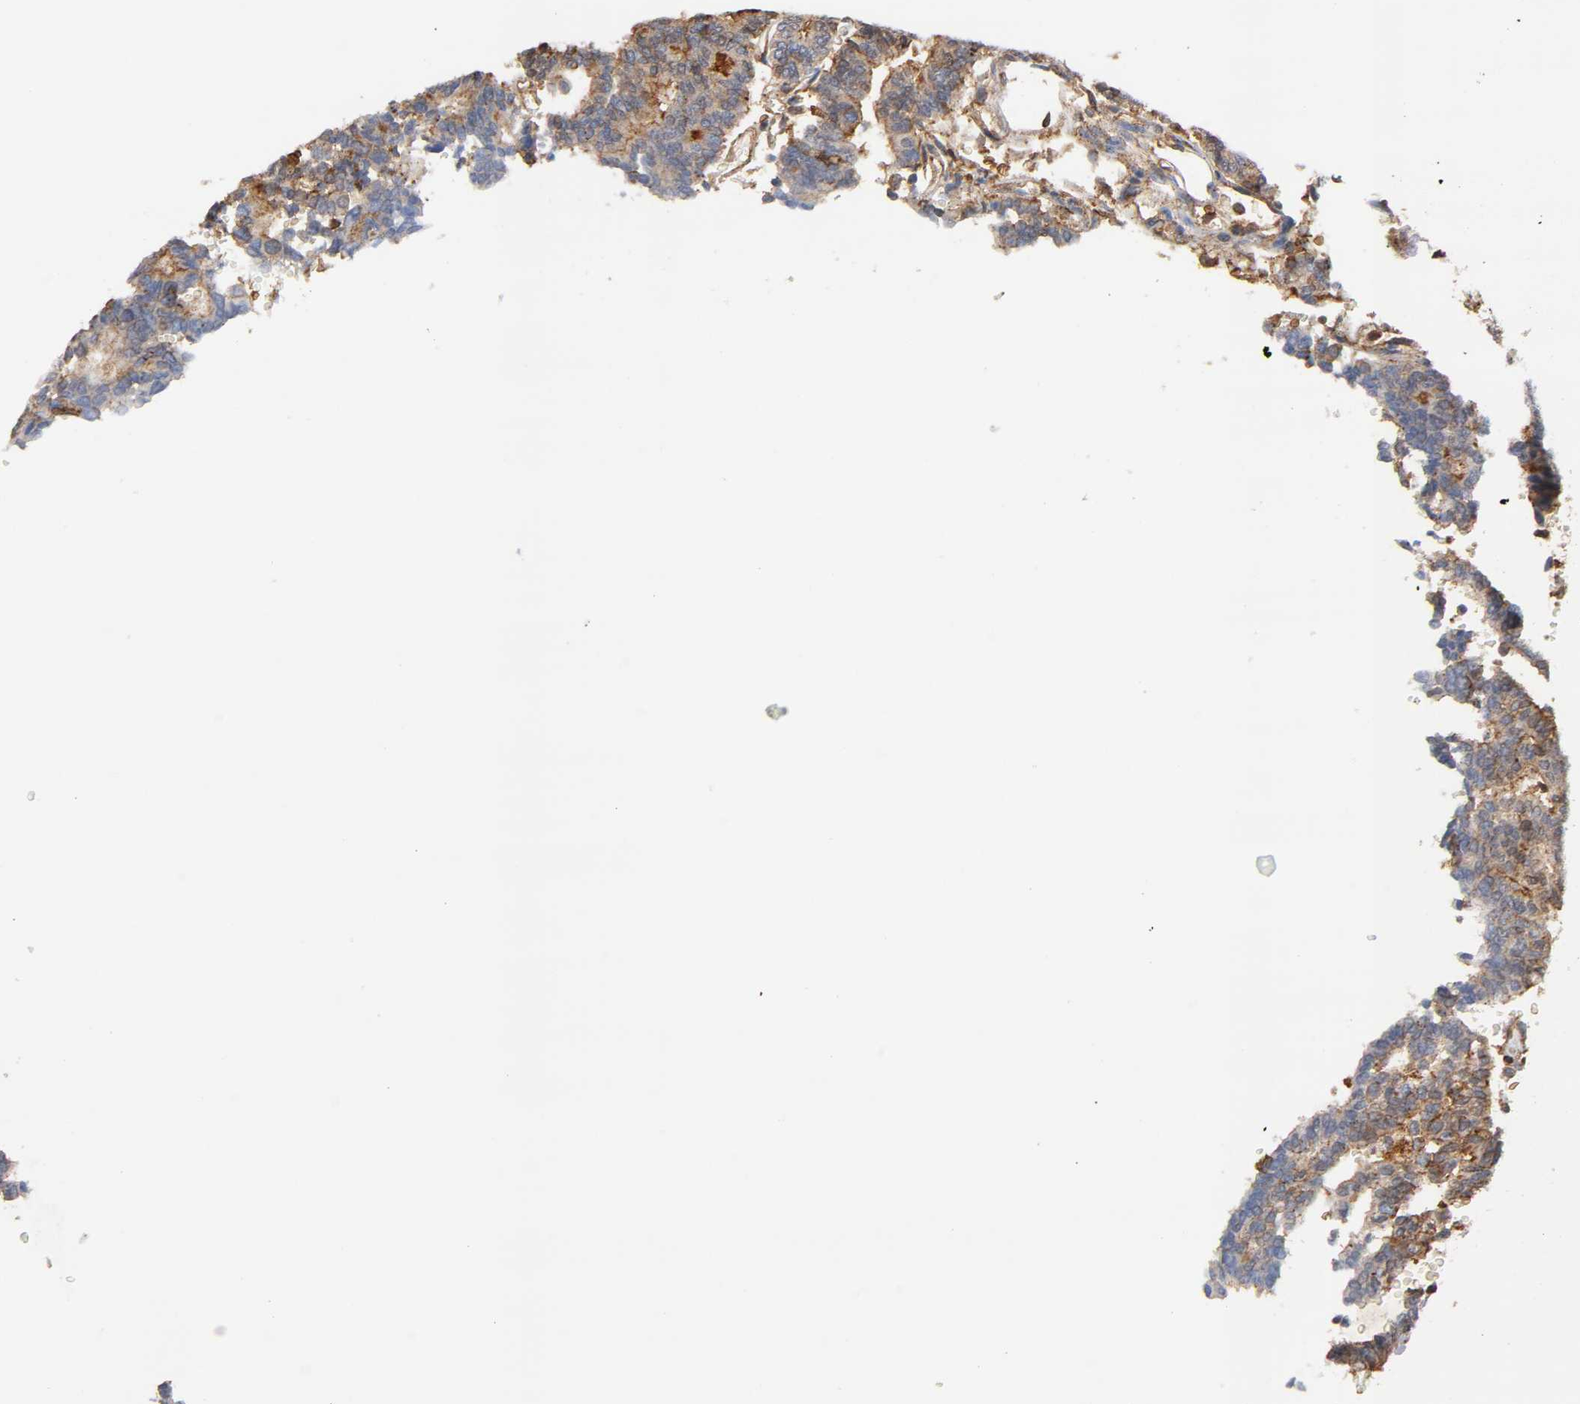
{"staining": {"intensity": "moderate", "quantity": ">75%", "location": "cytoplasmic/membranous"}, "tissue": "thyroid cancer", "cell_type": "Tumor cells", "image_type": "cancer", "snomed": [{"axis": "morphology", "description": "Papillary adenocarcinoma, NOS"}, {"axis": "topography", "description": "Thyroid gland"}], "caption": "Thyroid cancer (papillary adenocarcinoma) stained for a protein (brown) displays moderate cytoplasmic/membranous positive positivity in about >75% of tumor cells.", "gene": "ANXA11", "patient": {"sex": "female", "age": 35}}